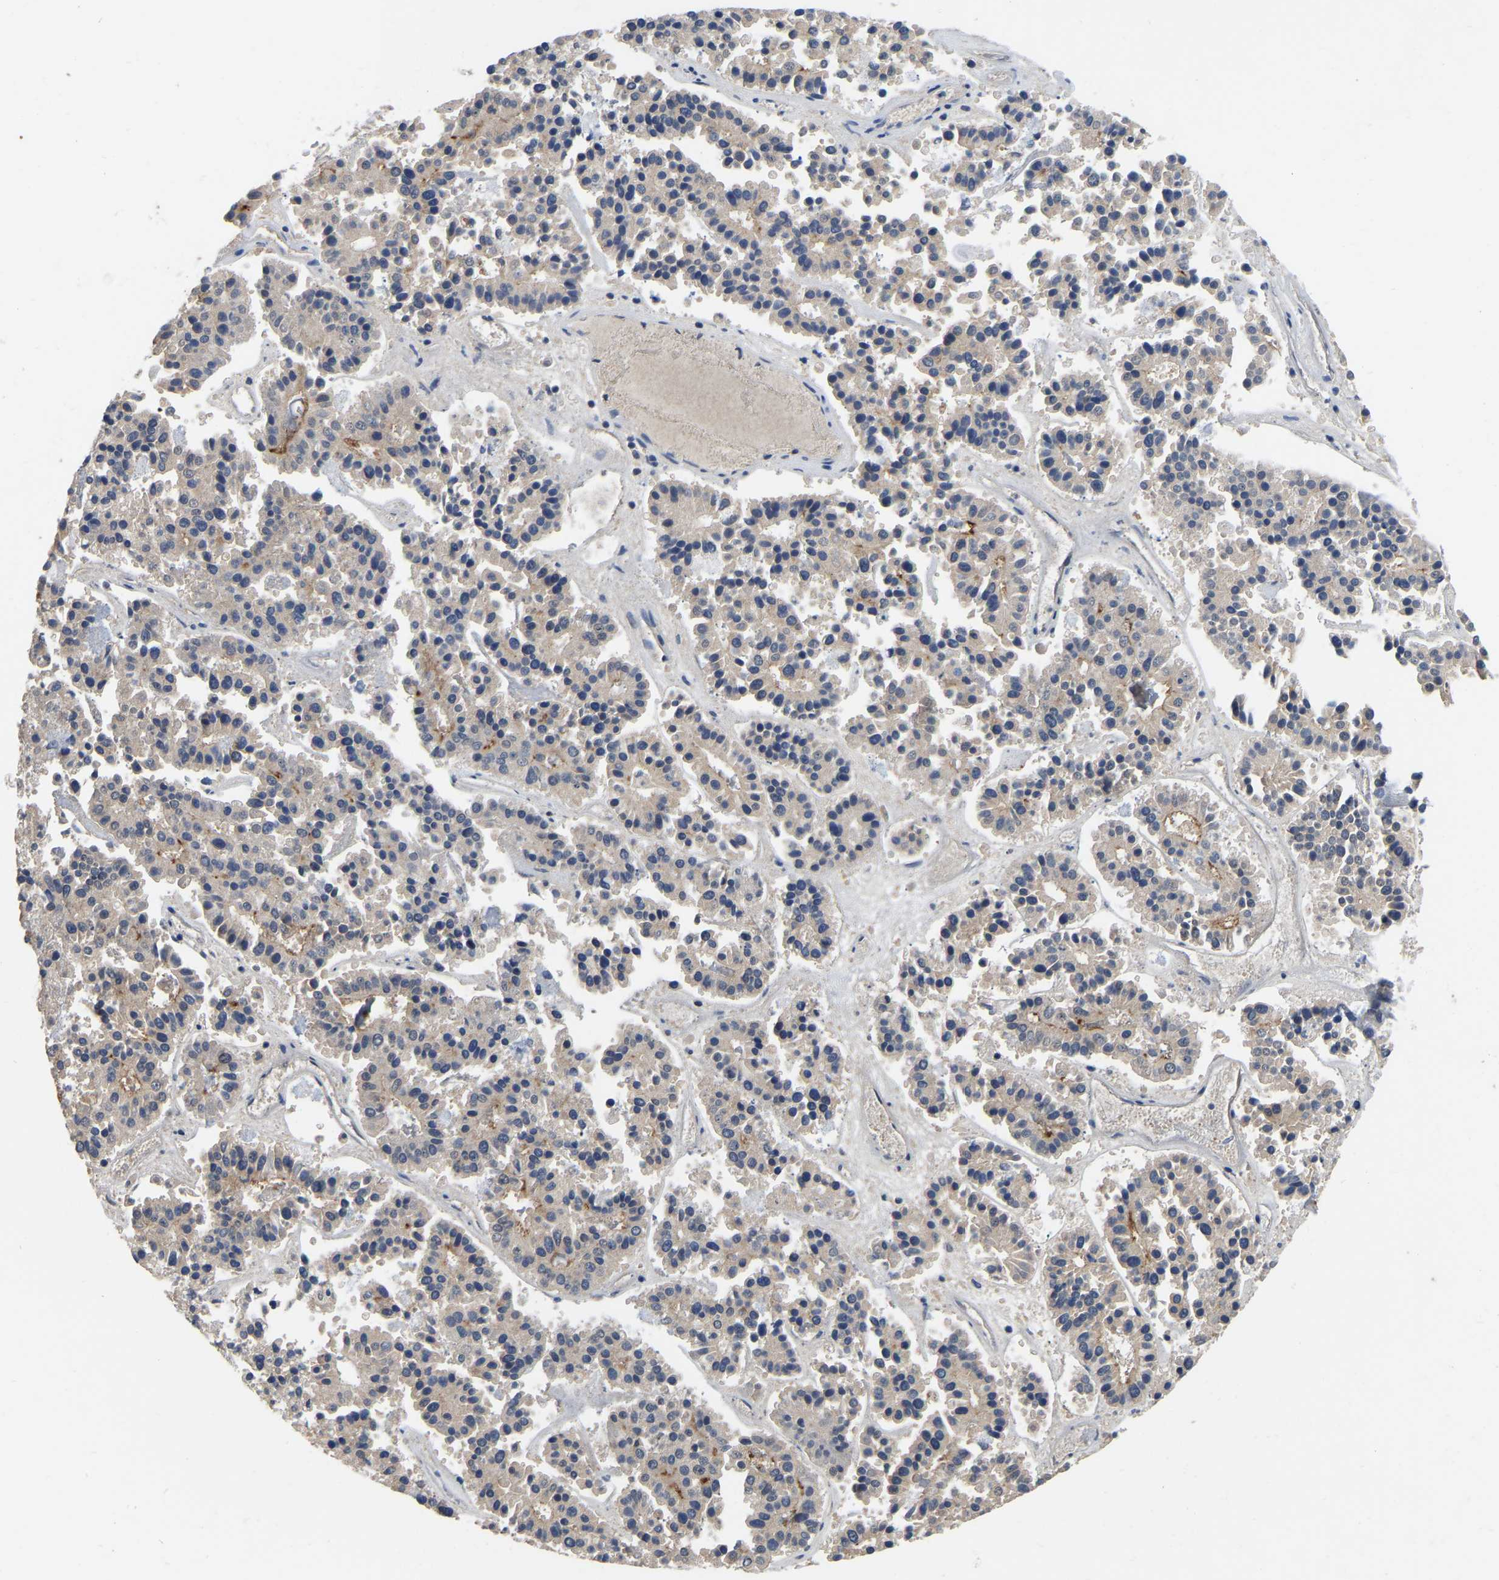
{"staining": {"intensity": "moderate", "quantity": "<25%", "location": "cytoplasmic/membranous"}, "tissue": "pancreatic cancer", "cell_type": "Tumor cells", "image_type": "cancer", "snomed": [{"axis": "morphology", "description": "Adenocarcinoma, NOS"}, {"axis": "topography", "description": "Pancreas"}], "caption": "This is a histology image of immunohistochemistry staining of pancreatic cancer, which shows moderate expression in the cytoplasmic/membranous of tumor cells.", "gene": "RAB27B", "patient": {"sex": "male", "age": 50}}